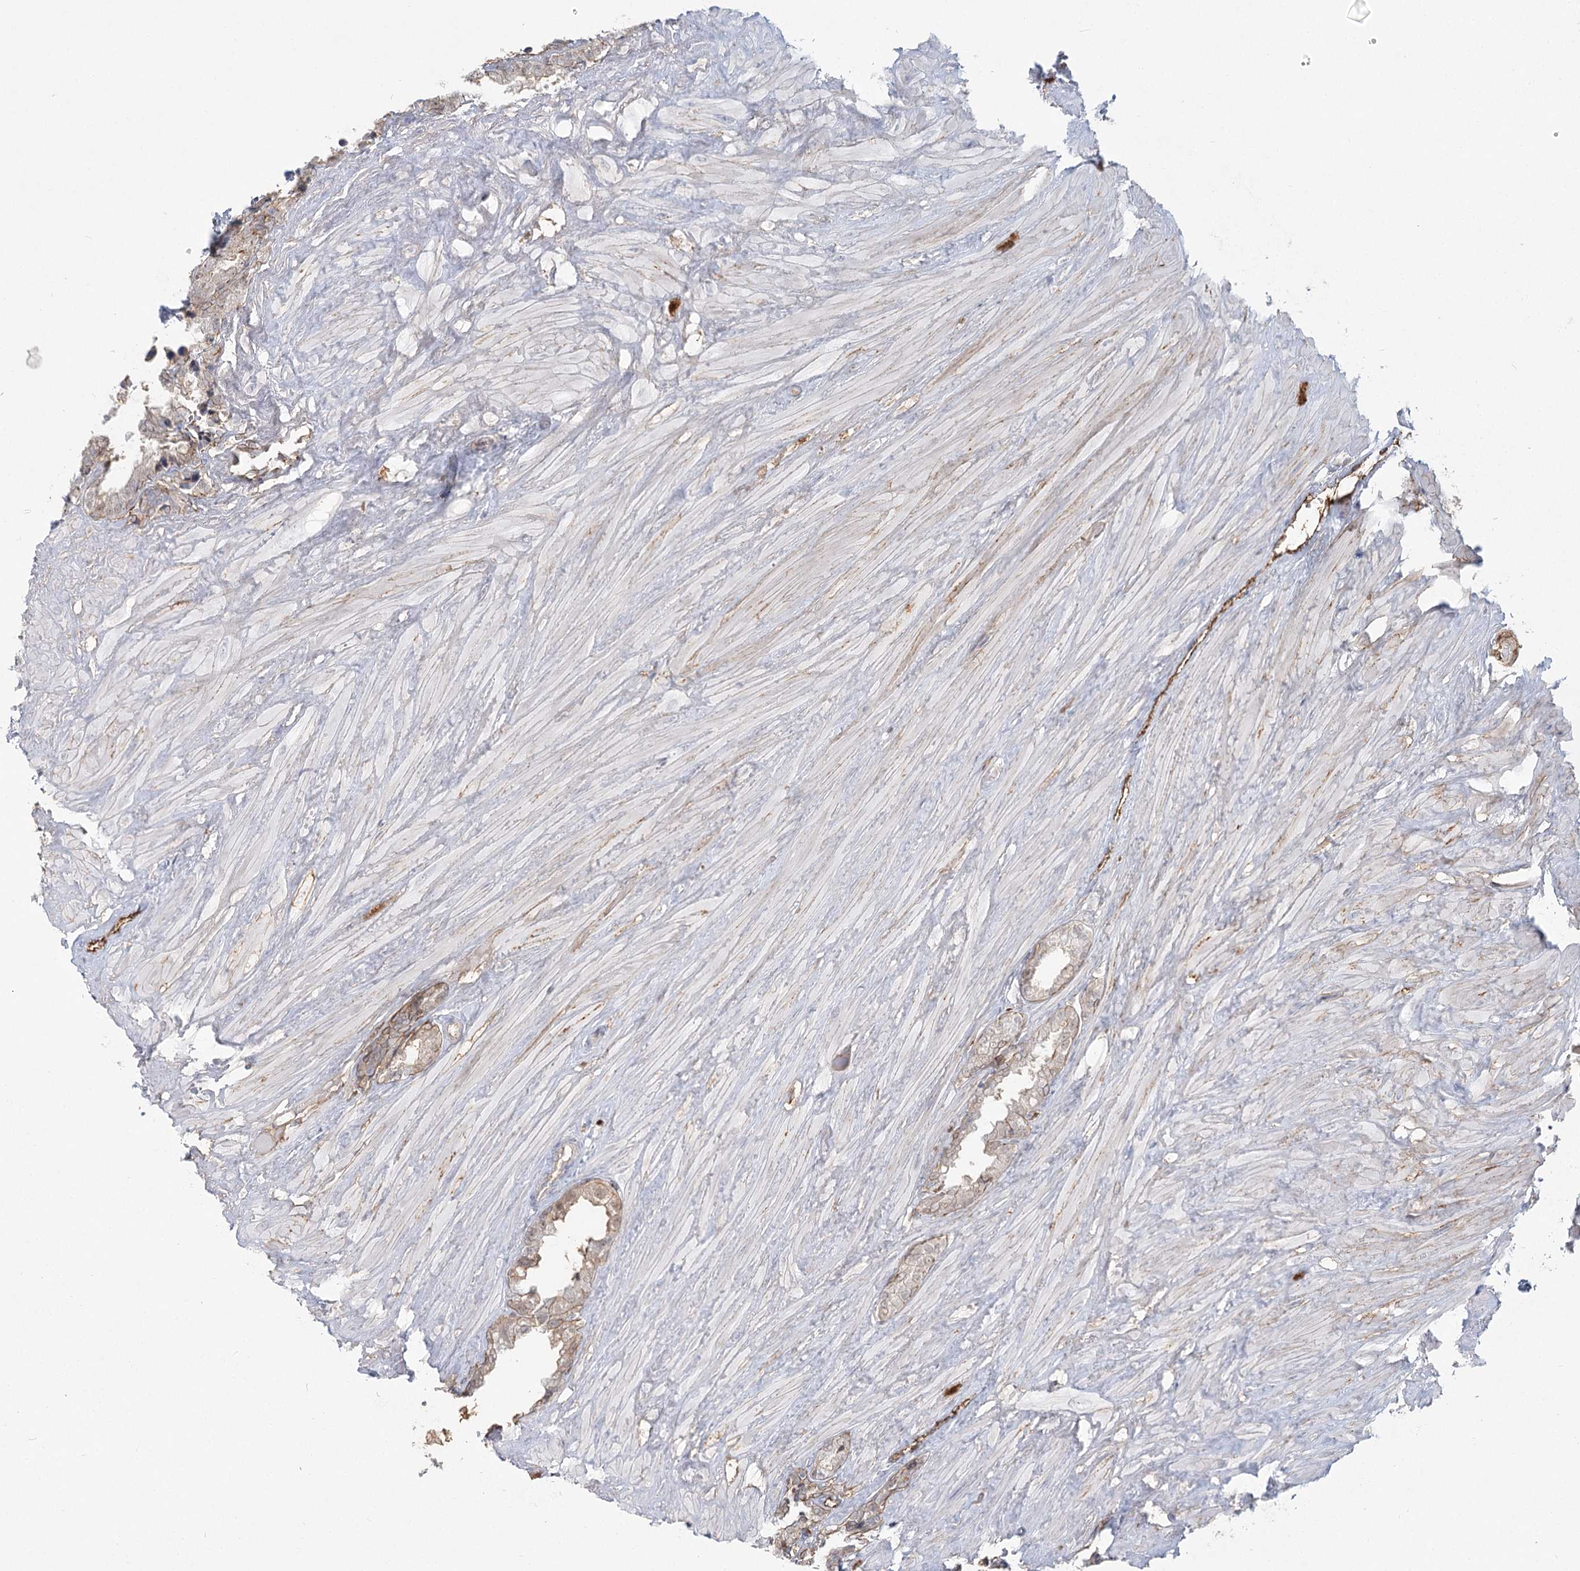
{"staining": {"intensity": "weak", "quantity": "25%-75%", "location": "cytoplasmic/membranous,nuclear"}, "tissue": "seminal vesicle", "cell_type": "Glandular cells", "image_type": "normal", "snomed": [{"axis": "morphology", "description": "Normal tissue, NOS"}, {"axis": "topography", "description": "Seminal veicle"}], "caption": "The photomicrograph demonstrates immunohistochemical staining of benign seminal vesicle. There is weak cytoplasmic/membranous,nuclear positivity is appreciated in about 25%-75% of glandular cells.", "gene": "KBTBD4", "patient": {"sex": "male", "age": 46}}